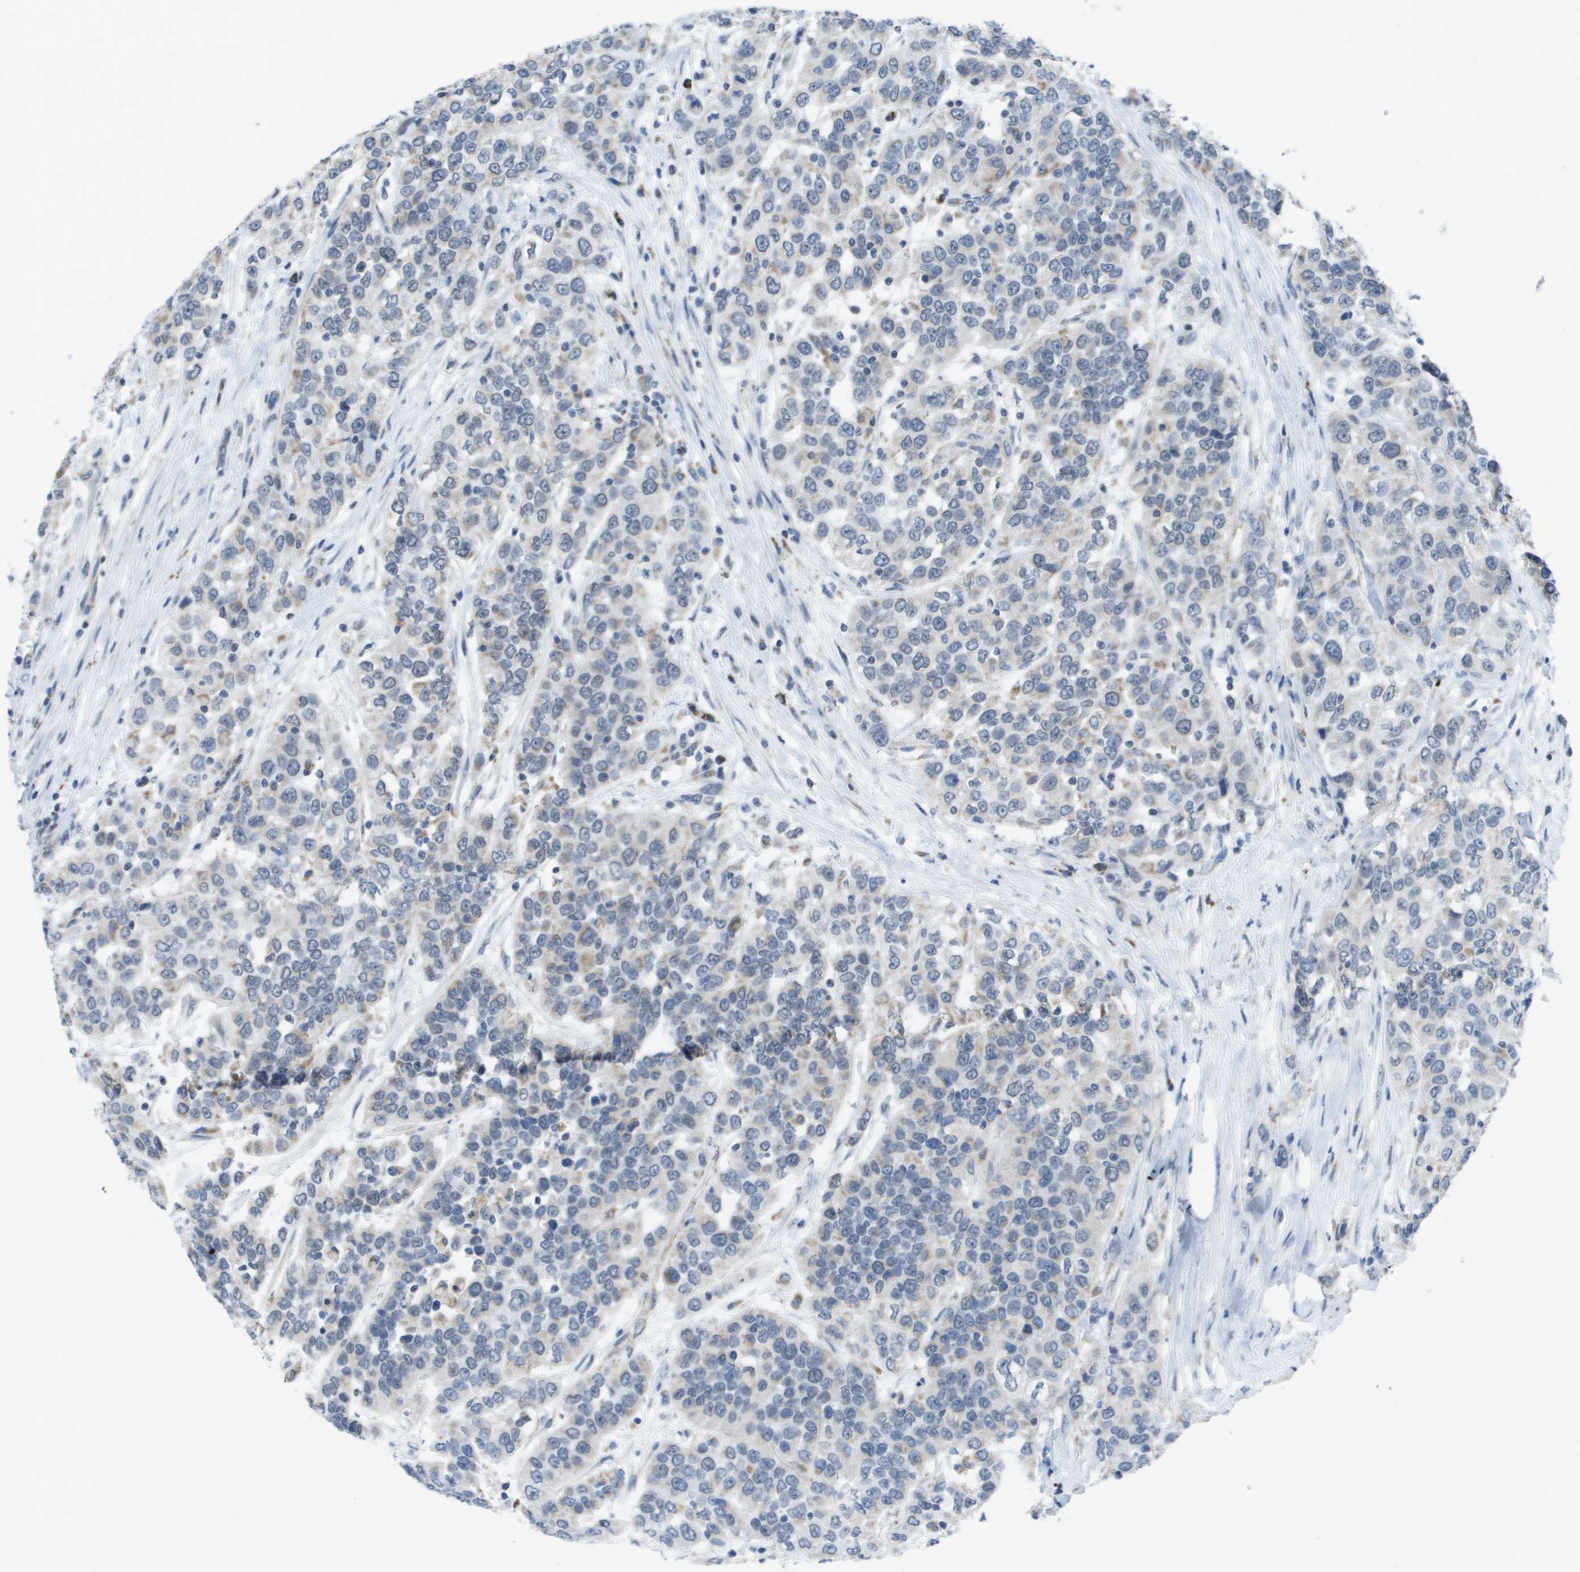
{"staining": {"intensity": "weak", "quantity": "<25%", "location": "cytoplasmic/membranous"}, "tissue": "urothelial cancer", "cell_type": "Tumor cells", "image_type": "cancer", "snomed": [{"axis": "morphology", "description": "Urothelial carcinoma, High grade"}, {"axis": "topography", "description": "Urinary bladder"}], "caption": "The histopathology image exhibits no staining of tumor cells in urothelial cancer. Brightfield microscopy of IHC stained with DAB (brown) and hematoxylin (blue), captured at high magnification.", "gene": "TMEM223", "patient": {"sex": "female", "age": 80}}